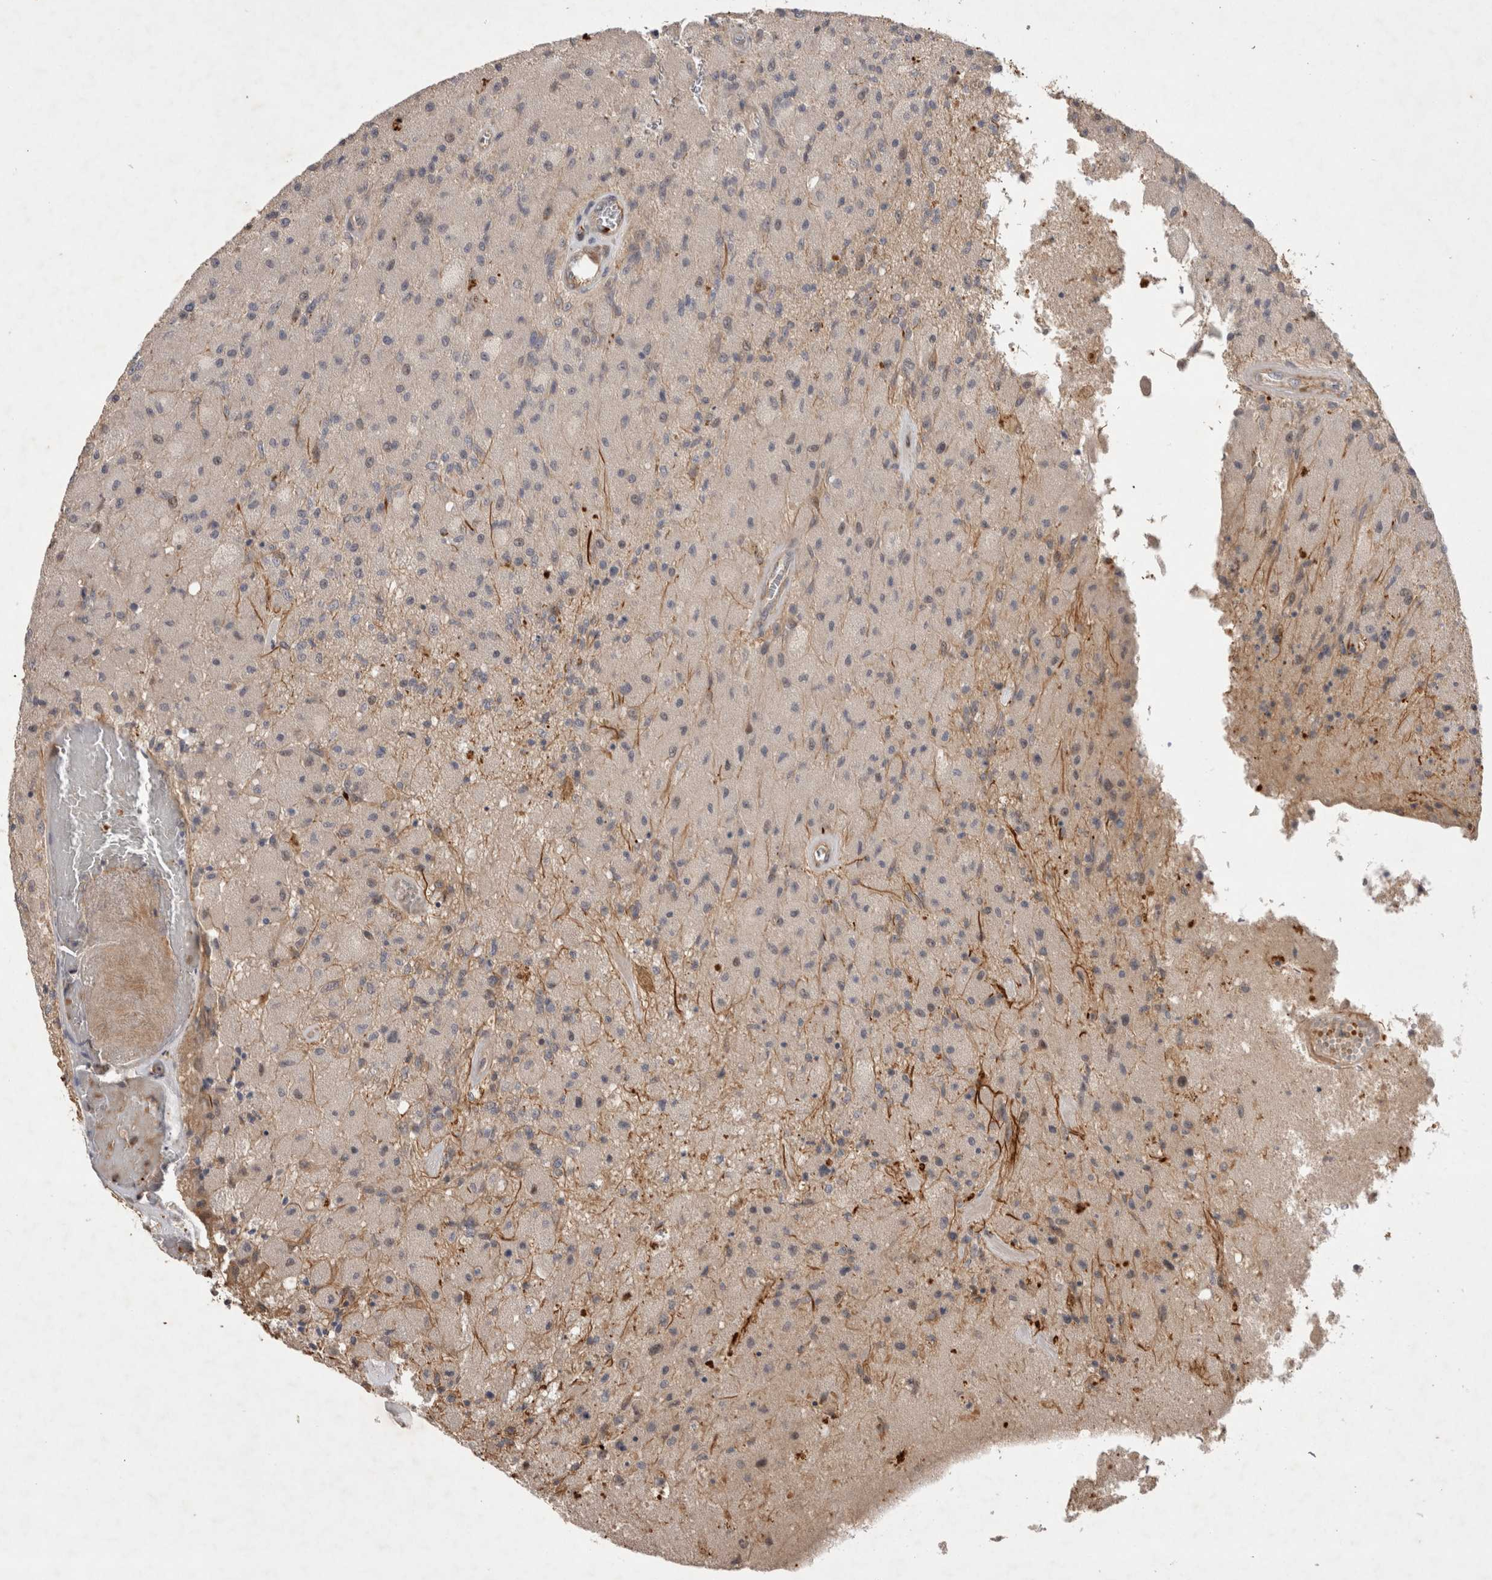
{"staining": {"intensity": "negative", "quantity": "none", "location": "none"}, "tissue": "glioma", "cell_type": "Tumor cells", "image_type": "cancer", "snomed": [{"axis": "morphology", "description": "Normal tissue, NOS"}, {"axis": "morphology", "description": "Glioma, malignant, High grade"}, {"axis": "topography", "description": "Cerebral cortex"}], "caption": "Protein analysis of glioma exhibits no significant expression in tumor cells. Brightfield microscopy of immunohistochemistry stained with DAB (3,3'-diaminobenzidine) (brown) and hematoxylin (blue), captured at high magnification.", "gene": "NMU", "patient": {"sex": "male", "age": 77}}